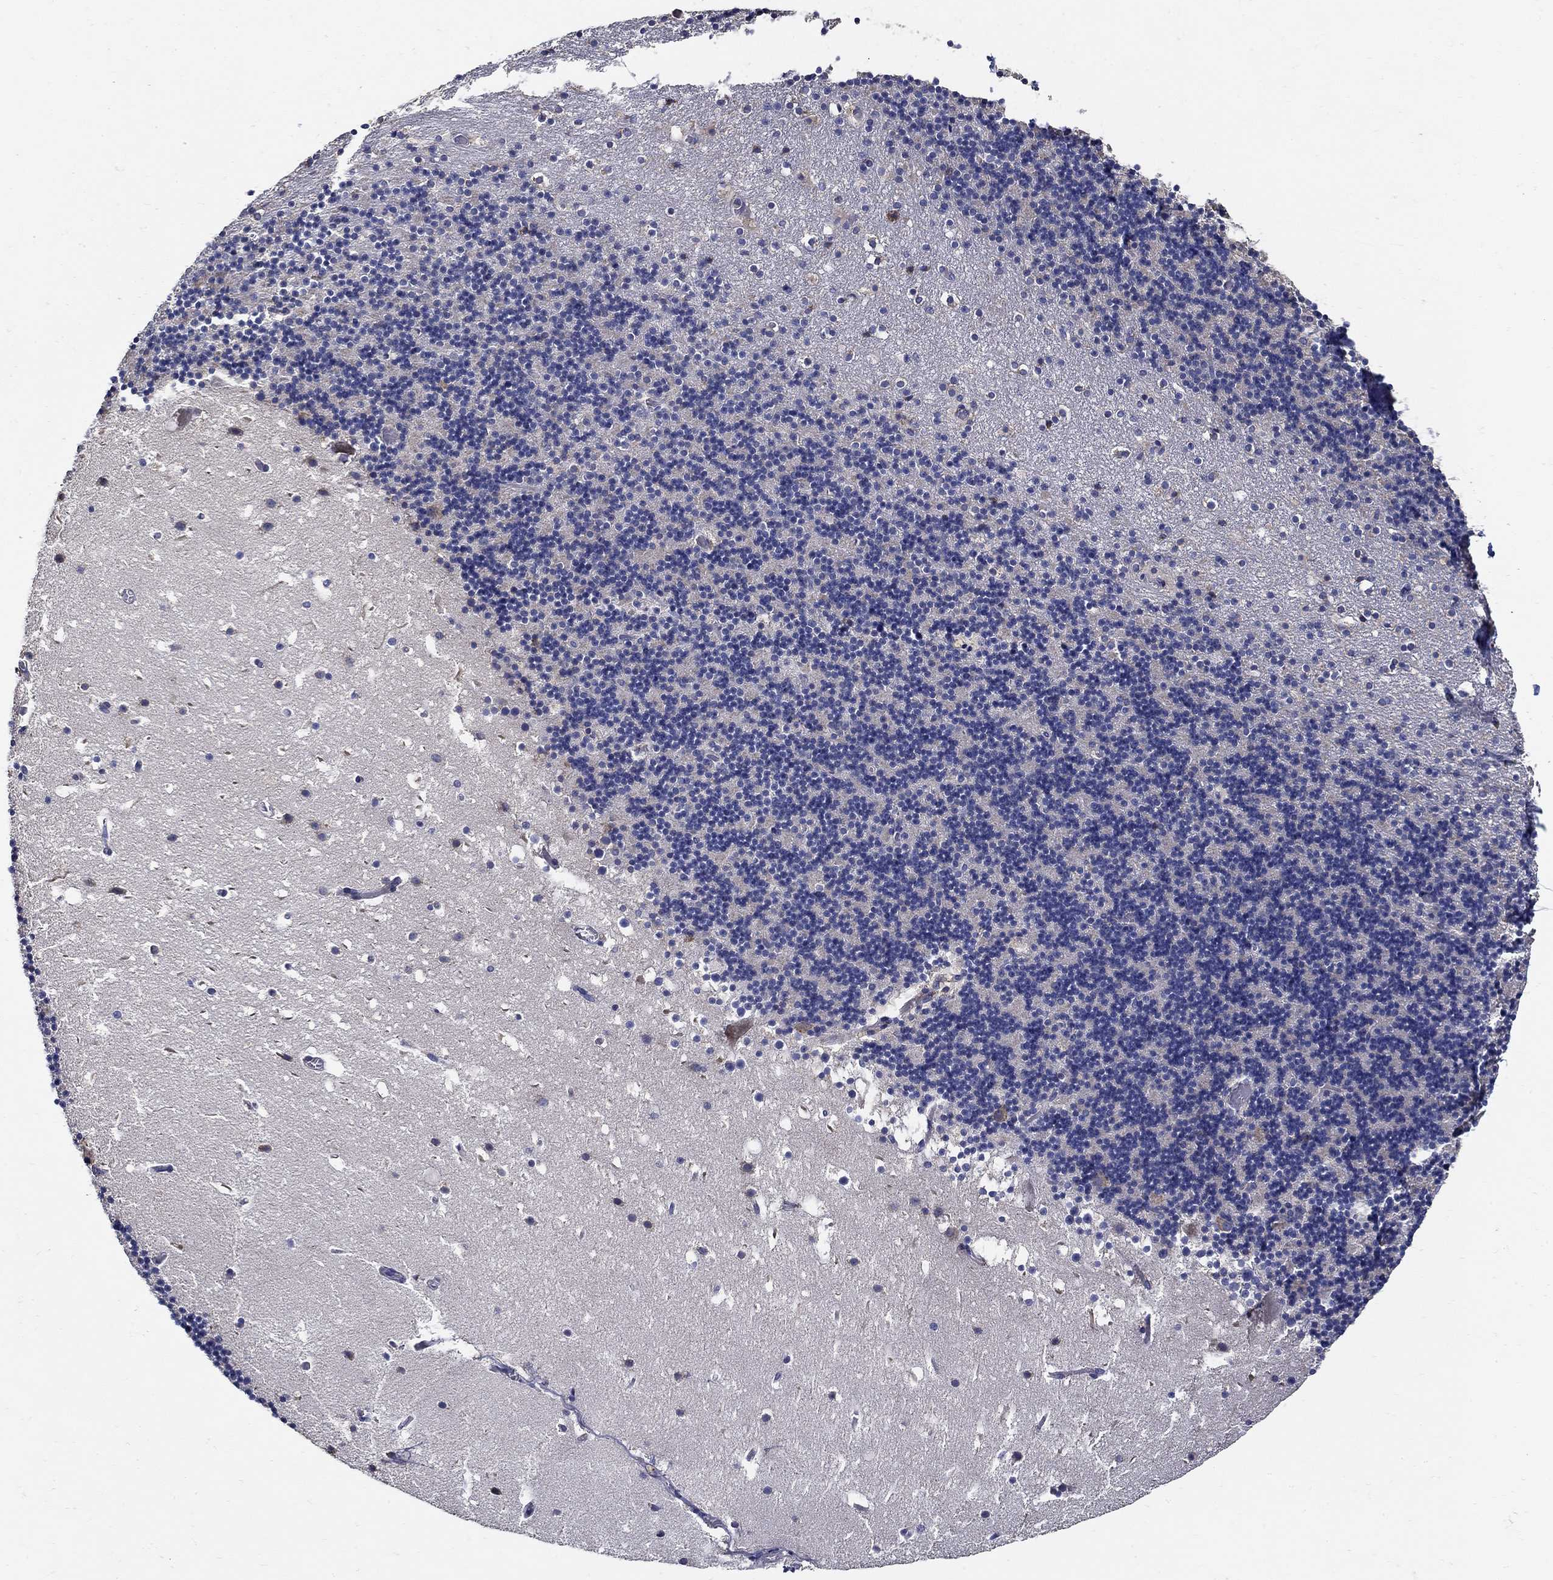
{"staining": {"intensity": "negative", "quantity": "none", "location": "none"}, "tissue": "cerebellum", "cell_type": "Cells in granular layer", "image_type": "normal", "snomed": [{"axis": "morphology", "description": "Normal tissue, NOS"}, {"axis": "topography", "description": "Cerebellum"}], "caption": "Immunohistochemistry (IHC) photomicrograph of normal cerebellum: human cerebellum stained with DAB demonstrates no significant protein expression in cells in granular layer.", "gene": "EMILIN3", "patient": {"sex": "male", "age": 37}}